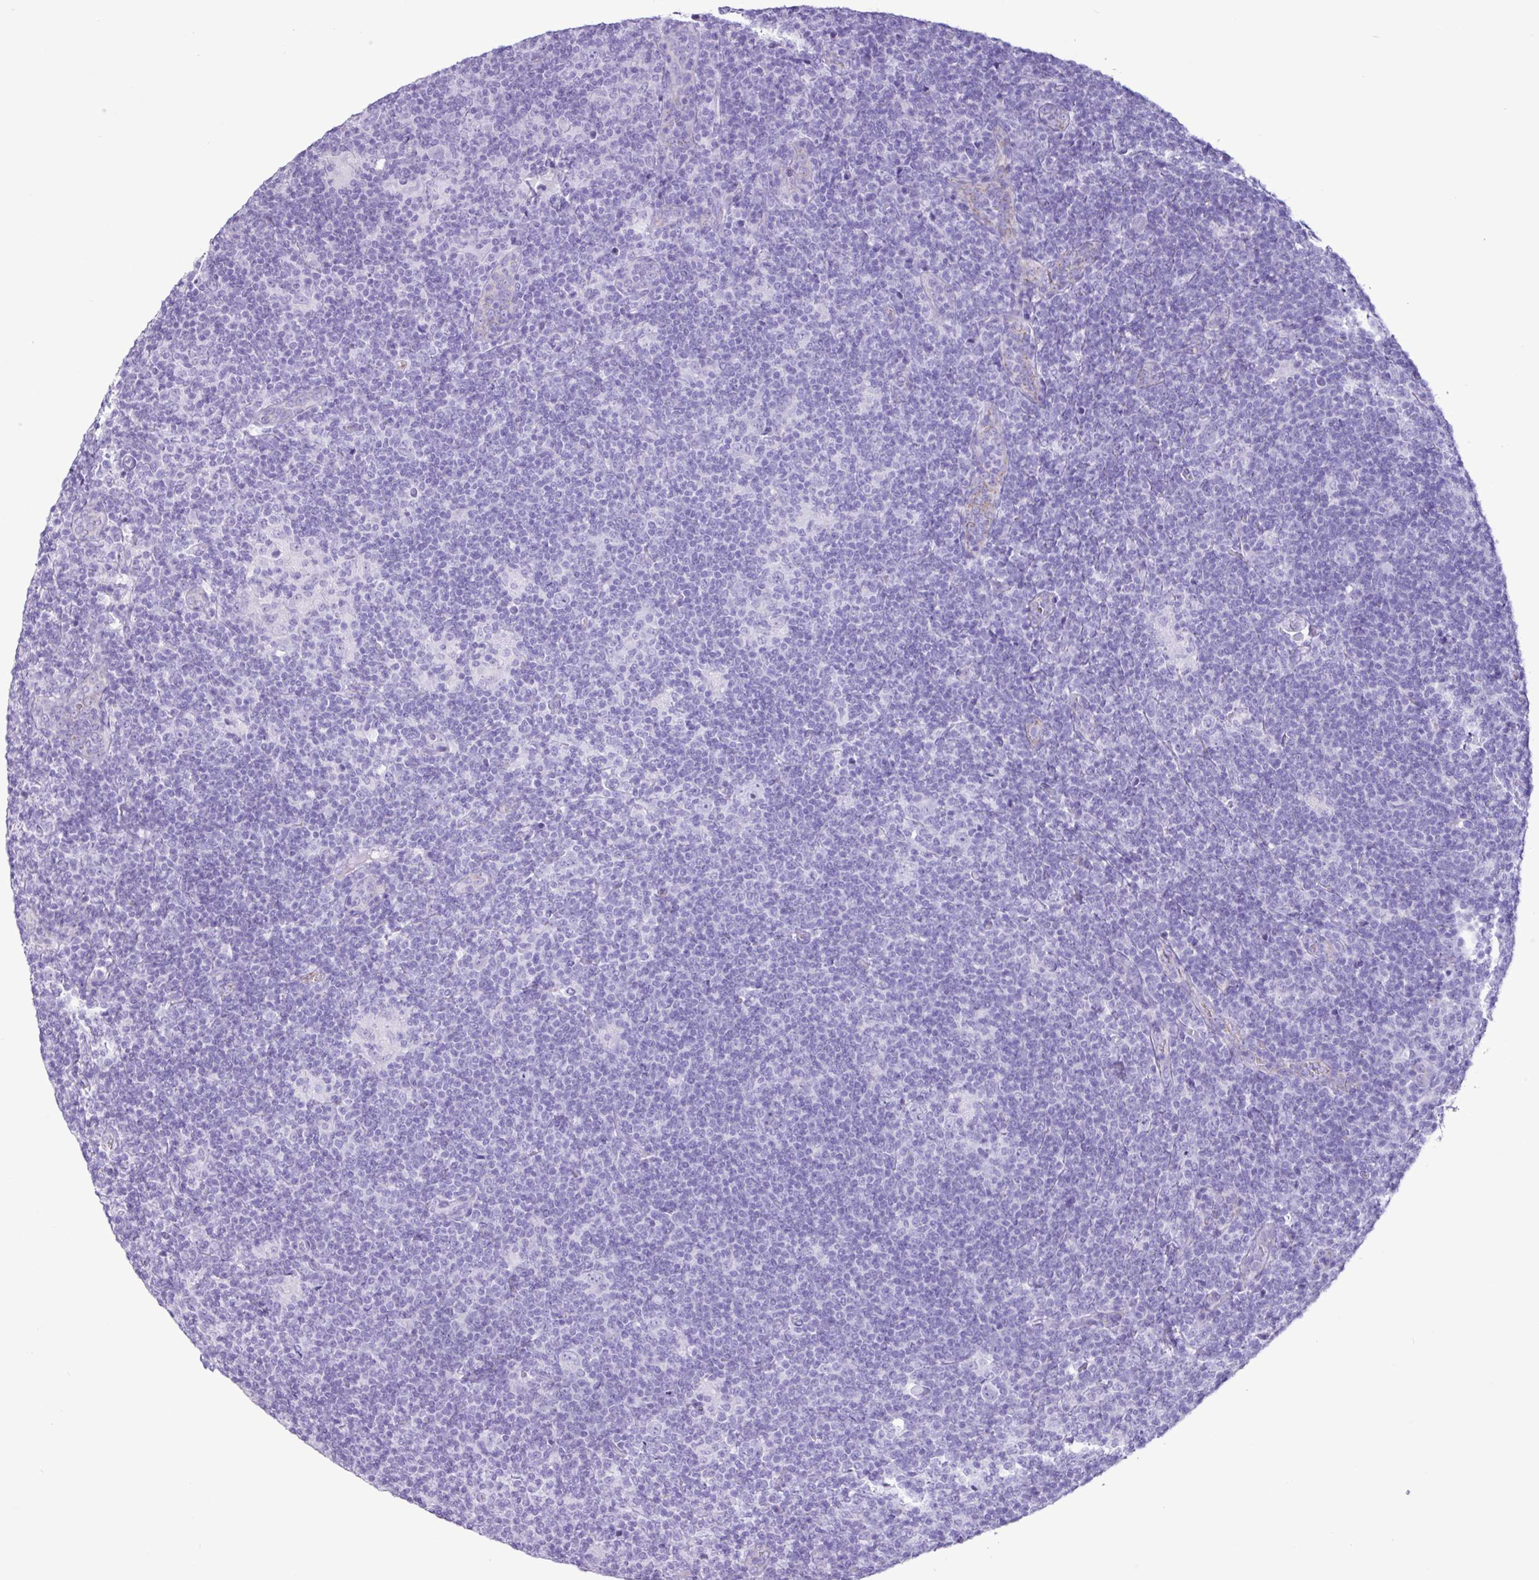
{"staining": {"intensity": "negative", "quantity": "none", "location": "none"}, "tissue": "lymphoma", "cell_type": "Tumor cells", "image_type": "cancer", "snomed": [{"axis": "morphology", "description": "Hodgkin's disease, NOS"}, {"axis": "topography", "description": "Lymph node"}], "caption": "A high-resolution photomicrograph shows immunohistochemistry staining of Hodgkin's disease, which reveals no significant staining in tumor cells. Brightfield microscopy of IHC stained with DAB (3,3'-diaminobenzidine) (brown) and hematoxylin (blue), captured at high magnification.", "gene": "CKMT2", "patient": {"sex": "female", "age": 57}}